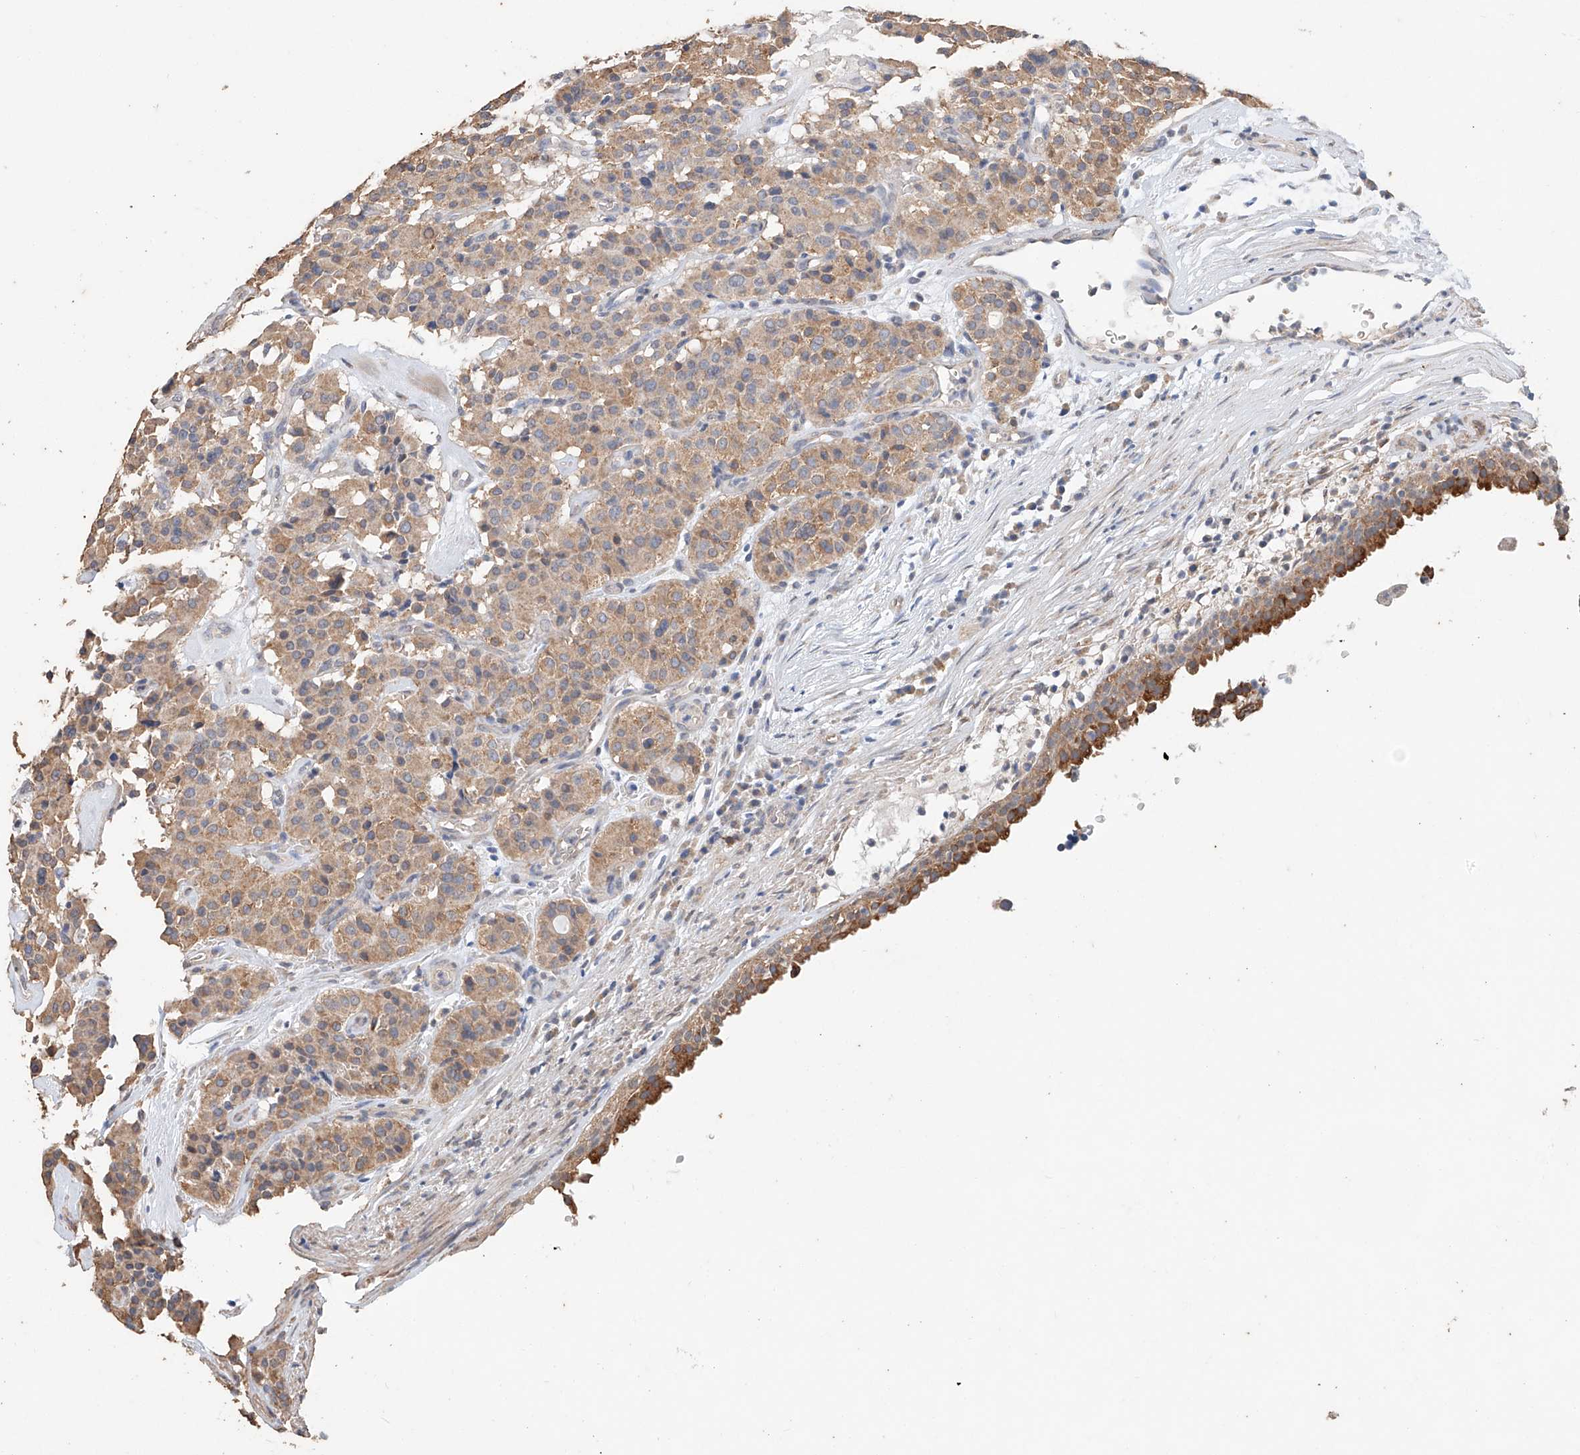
{"staining": {"intensity": "moderate", "quantity": ">75%", "location": "cytoplasmic/membranous"}, "tissue": "carcinoid", "cell_type": "Tumor cells", "image_type": "cancer", "snomed": [{"axis": "morphology", "description": "Carcinoid, malignant, NOS"}, {"axis": "topography", "description": "Lung"}], "caption": "Carcinoid stained with a brown dye demonstrates moderate cytoplasmic/membranous positive expression in approximately >75% of tumor cells.", "gene": "CERS4", "patient": {"sex": "male", "age": 30}}